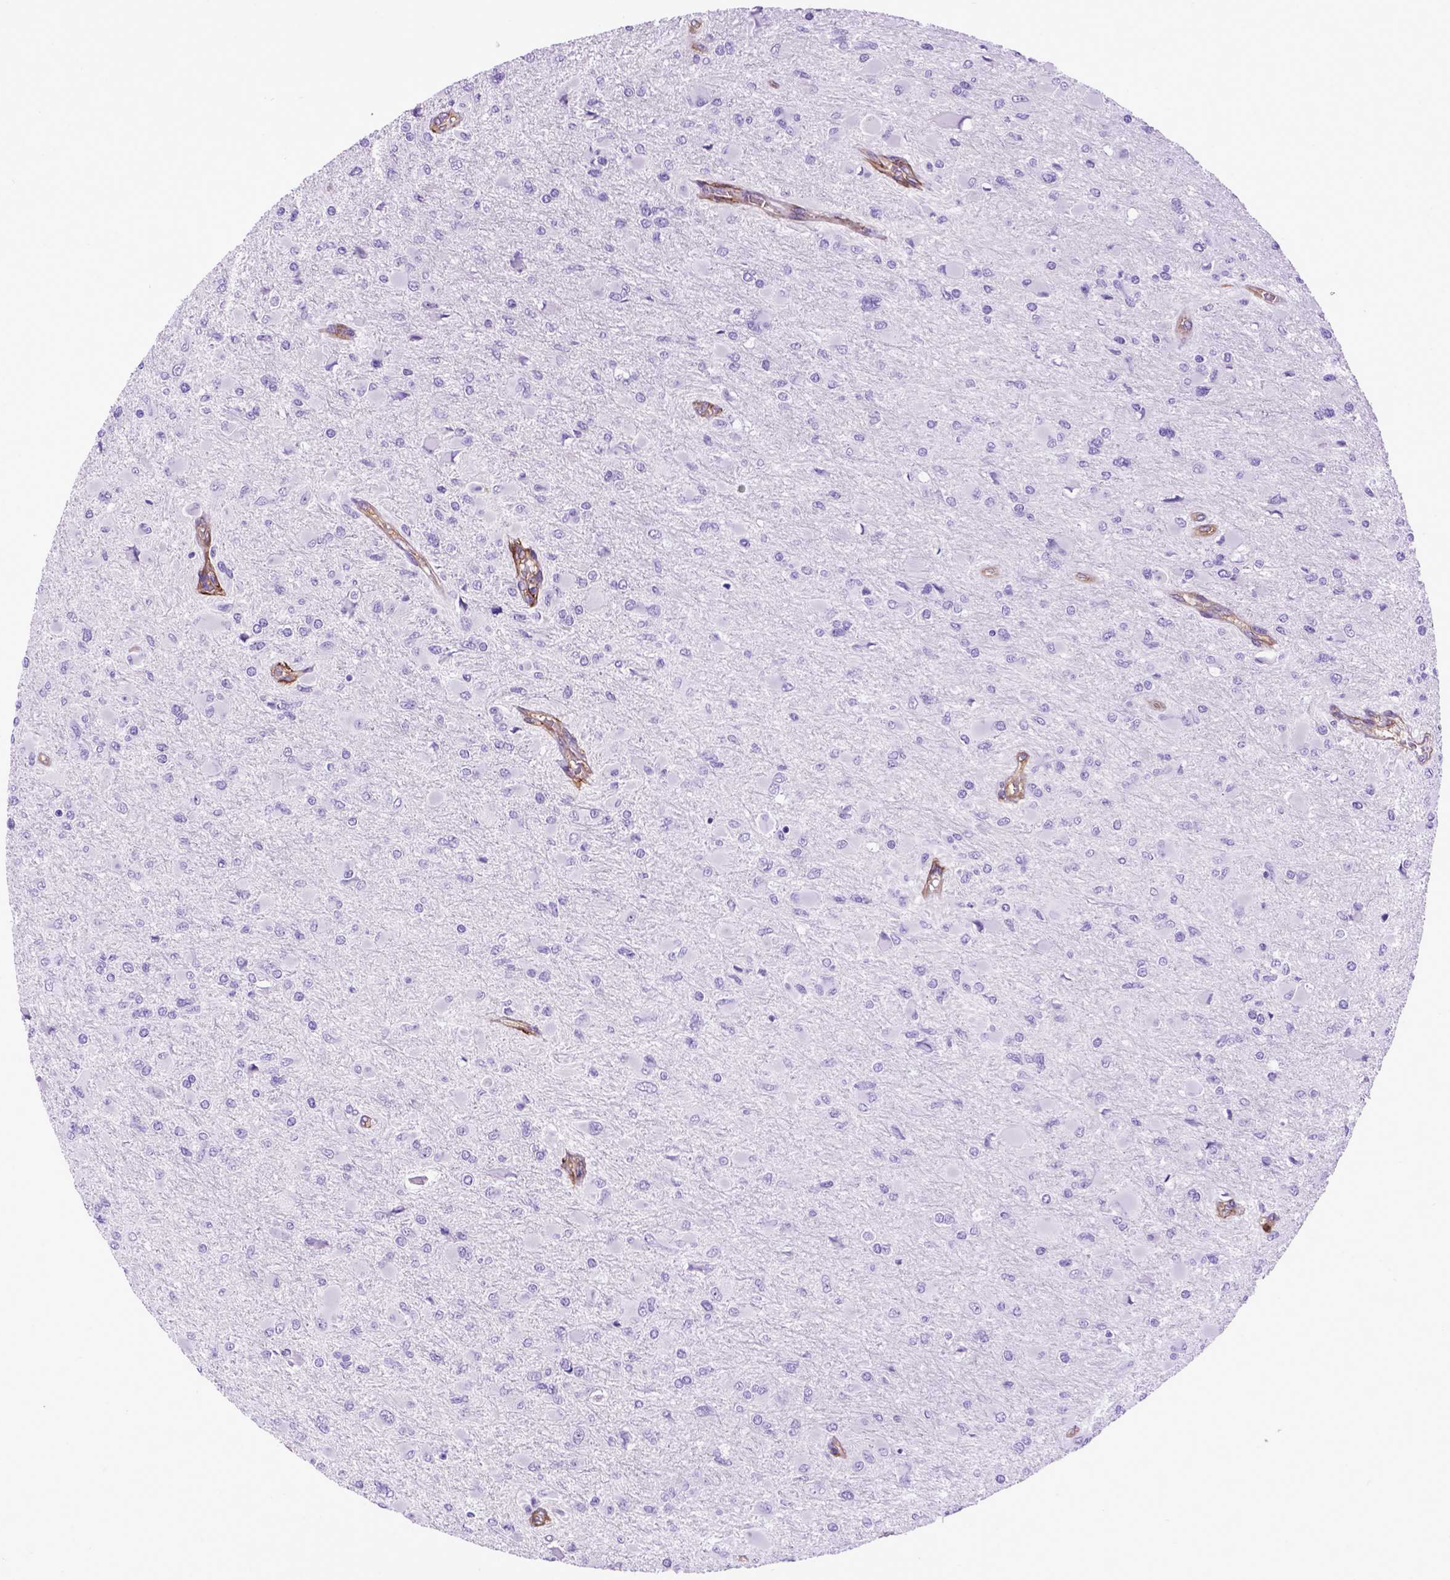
{"staining": {"intensity": "negative", "quantity": "none", "location": "none"}, "tissue": "glioma", "cell_type": "Tumor cells", "image_type": "cancer", "snomed": [{"axis": "morphology", "description": "Glioma, malignant, High grade"}, {"axis": "topography", "description": "Cerebral cortex"}], "caption": "The micrograph displays no staining of tumor cells in glioma. (Immunohistochemistry (ihc), brightfield microscopy, high magnification).", "gene": "ENG", "patient": {"sex": "female", "age": 36}}